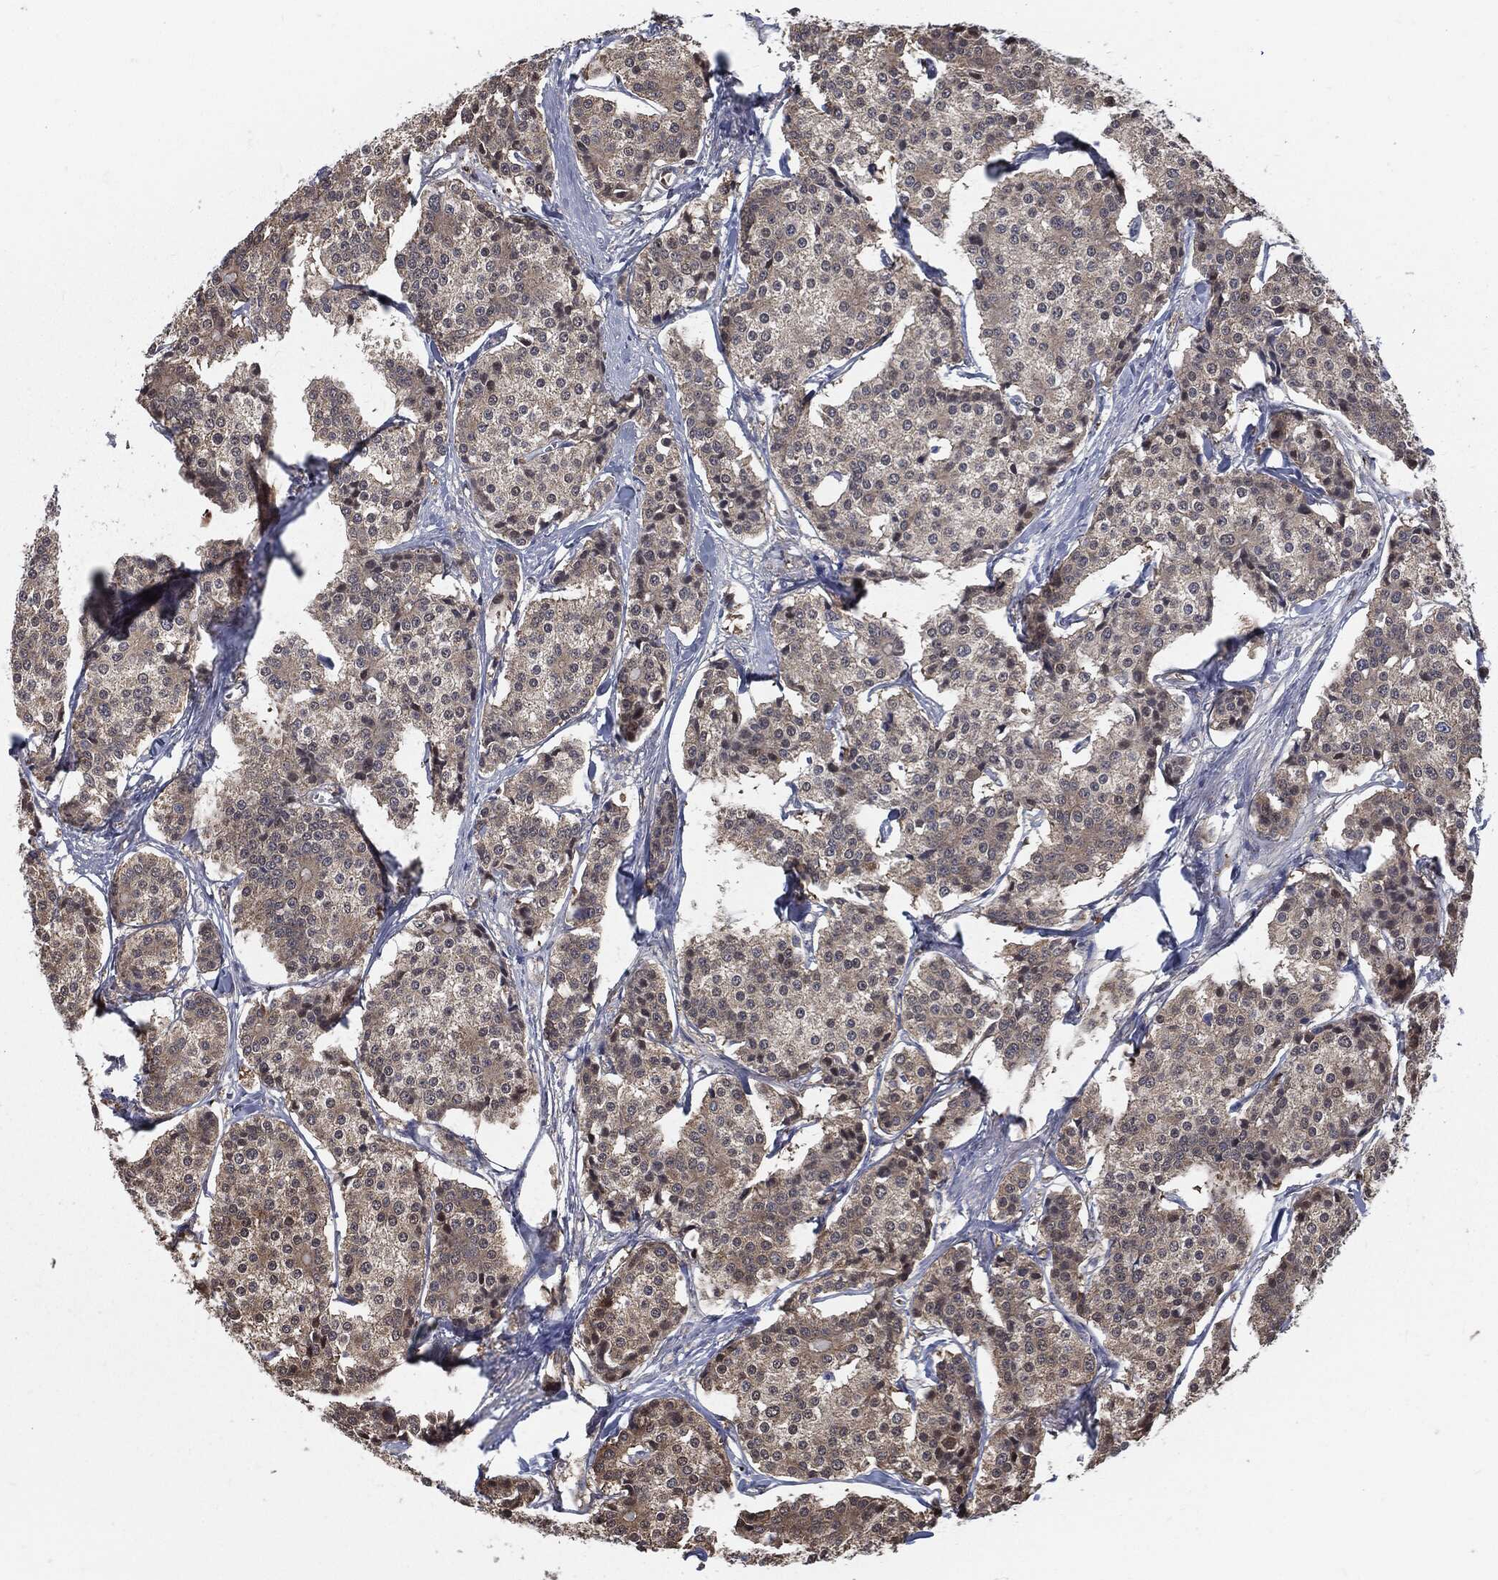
{"staining": {"intensity": "weak", "quantity": "25%-75%", "location": "cytoplasmic/membranous"}, "tissue": "carcinoid", "cell_type": "Tumor cells", "image_type": "cancer", "snomed": [{"axis": "morphology", "description": "Carcinoid, malignant, NOS"}, {"axis": "topography", "description": "Small intestine"}], "caption": "IHC histopathology image of neoplastic tissue: malignant carcinoid stained using immunohistochemistry (IHC) displays low levels of weak protein expression localized specifically in the cytoplasmic/membranous of tumor cells, appearing as a cytoplasmic/membranous brown color.", "gene": "PRDX4", "patient": {"sex": "female", "age": 65}}